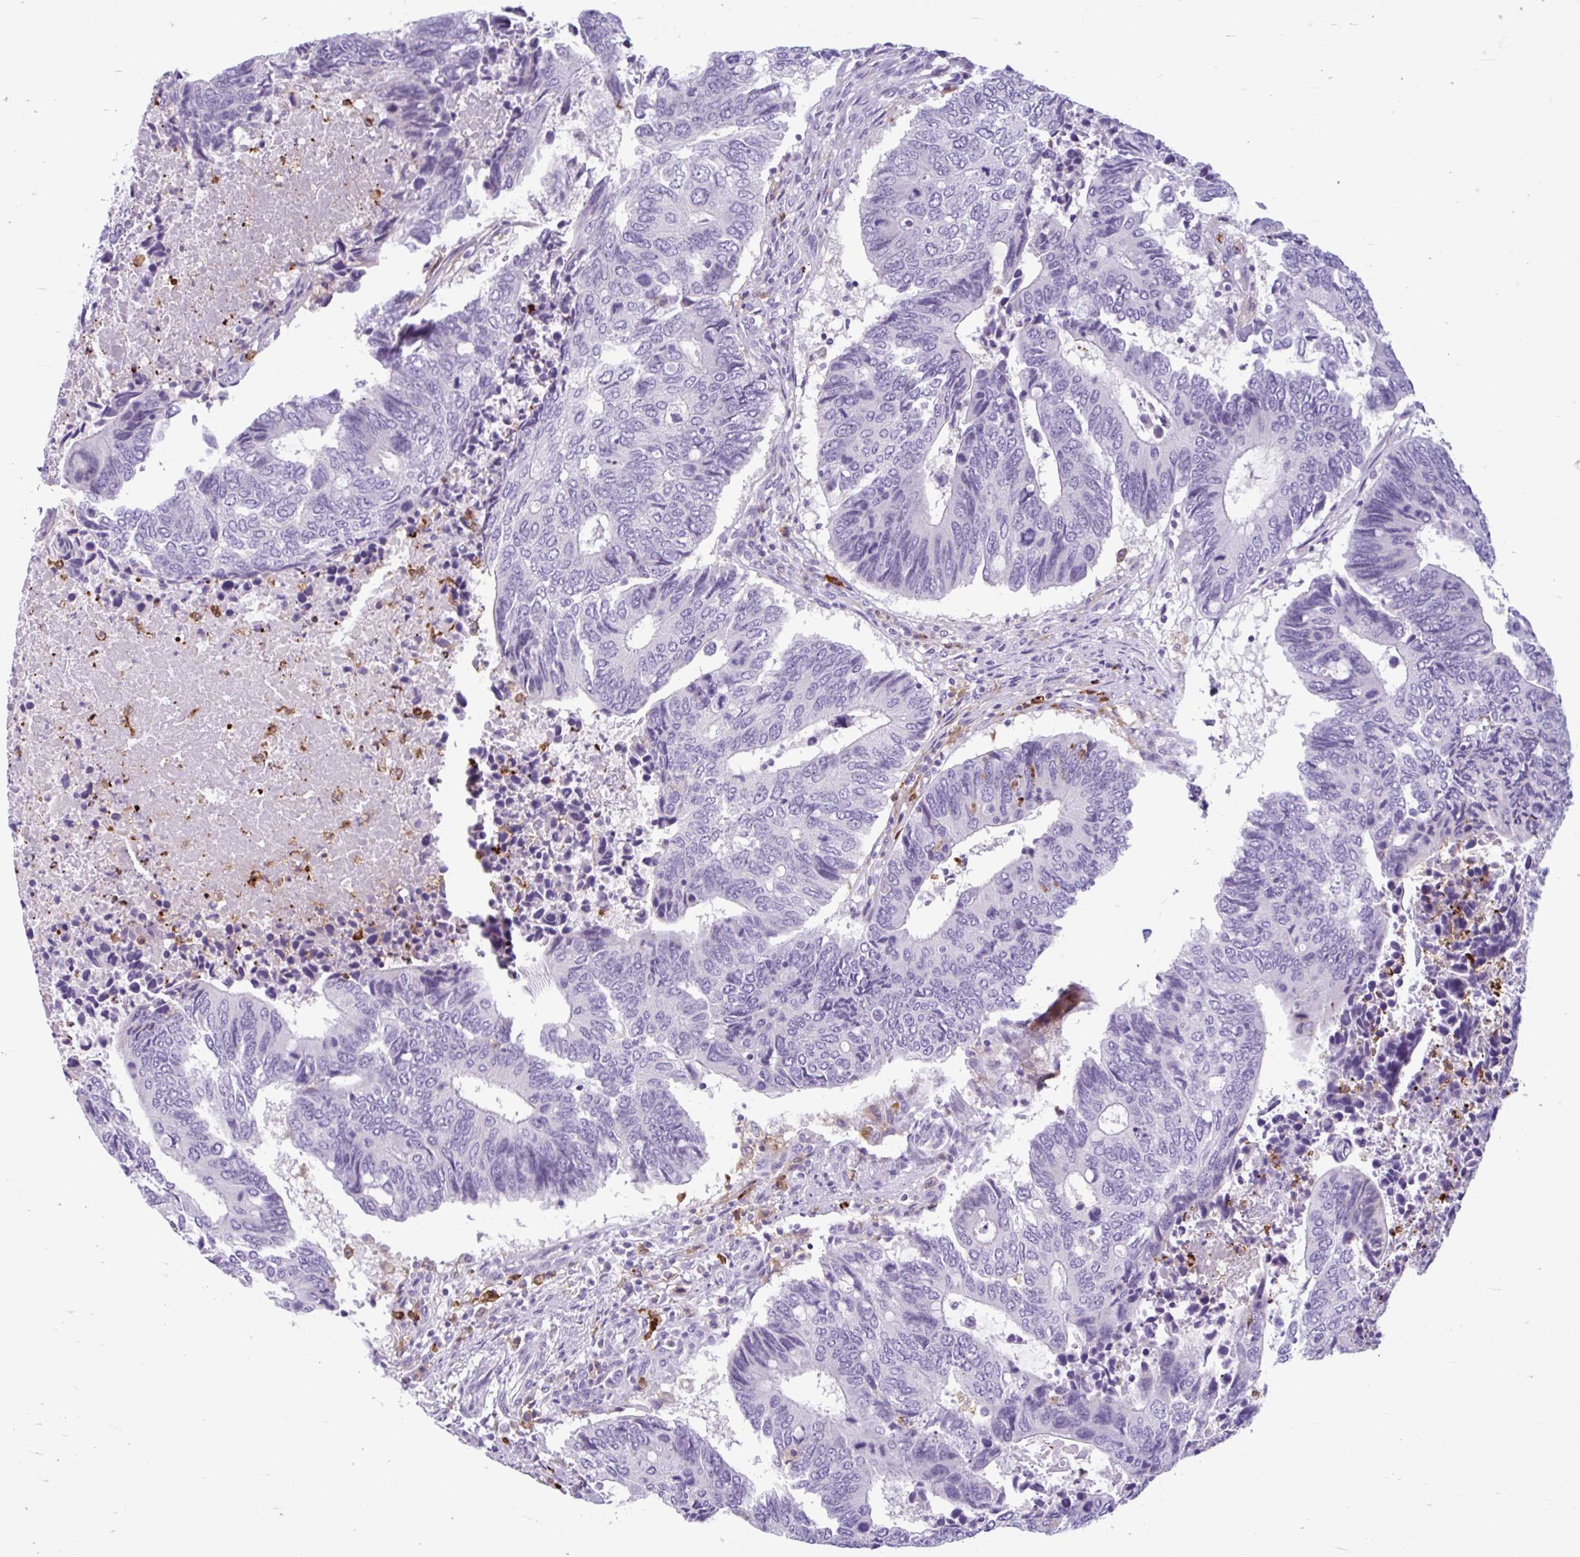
{"staining": {"intensity": "negative", "quantity": "none", "location": "none"}, "tissue": "colorectal cancer", "cell_type": "Tumor cells", "image_type": "cancer", "snomed": [{"axis": "morphology", "description": "Adenocarcinoma, NOS"}, {"axis": "topography", "description": "Colon"}], "caption": "An immunohistochemistry (IHC) histopathology image of colorectal adenocarcinoma is shown. There is no staining in tumor cells of colorectal adenocarcinoma. The staining is performed using DAB (3,3'-diaminobenzidine) brown chromogen with nuclei counter-stained in using hematoxylin.", "gene": "CEP120", "patient": {"sex": "male", "age": 87}}